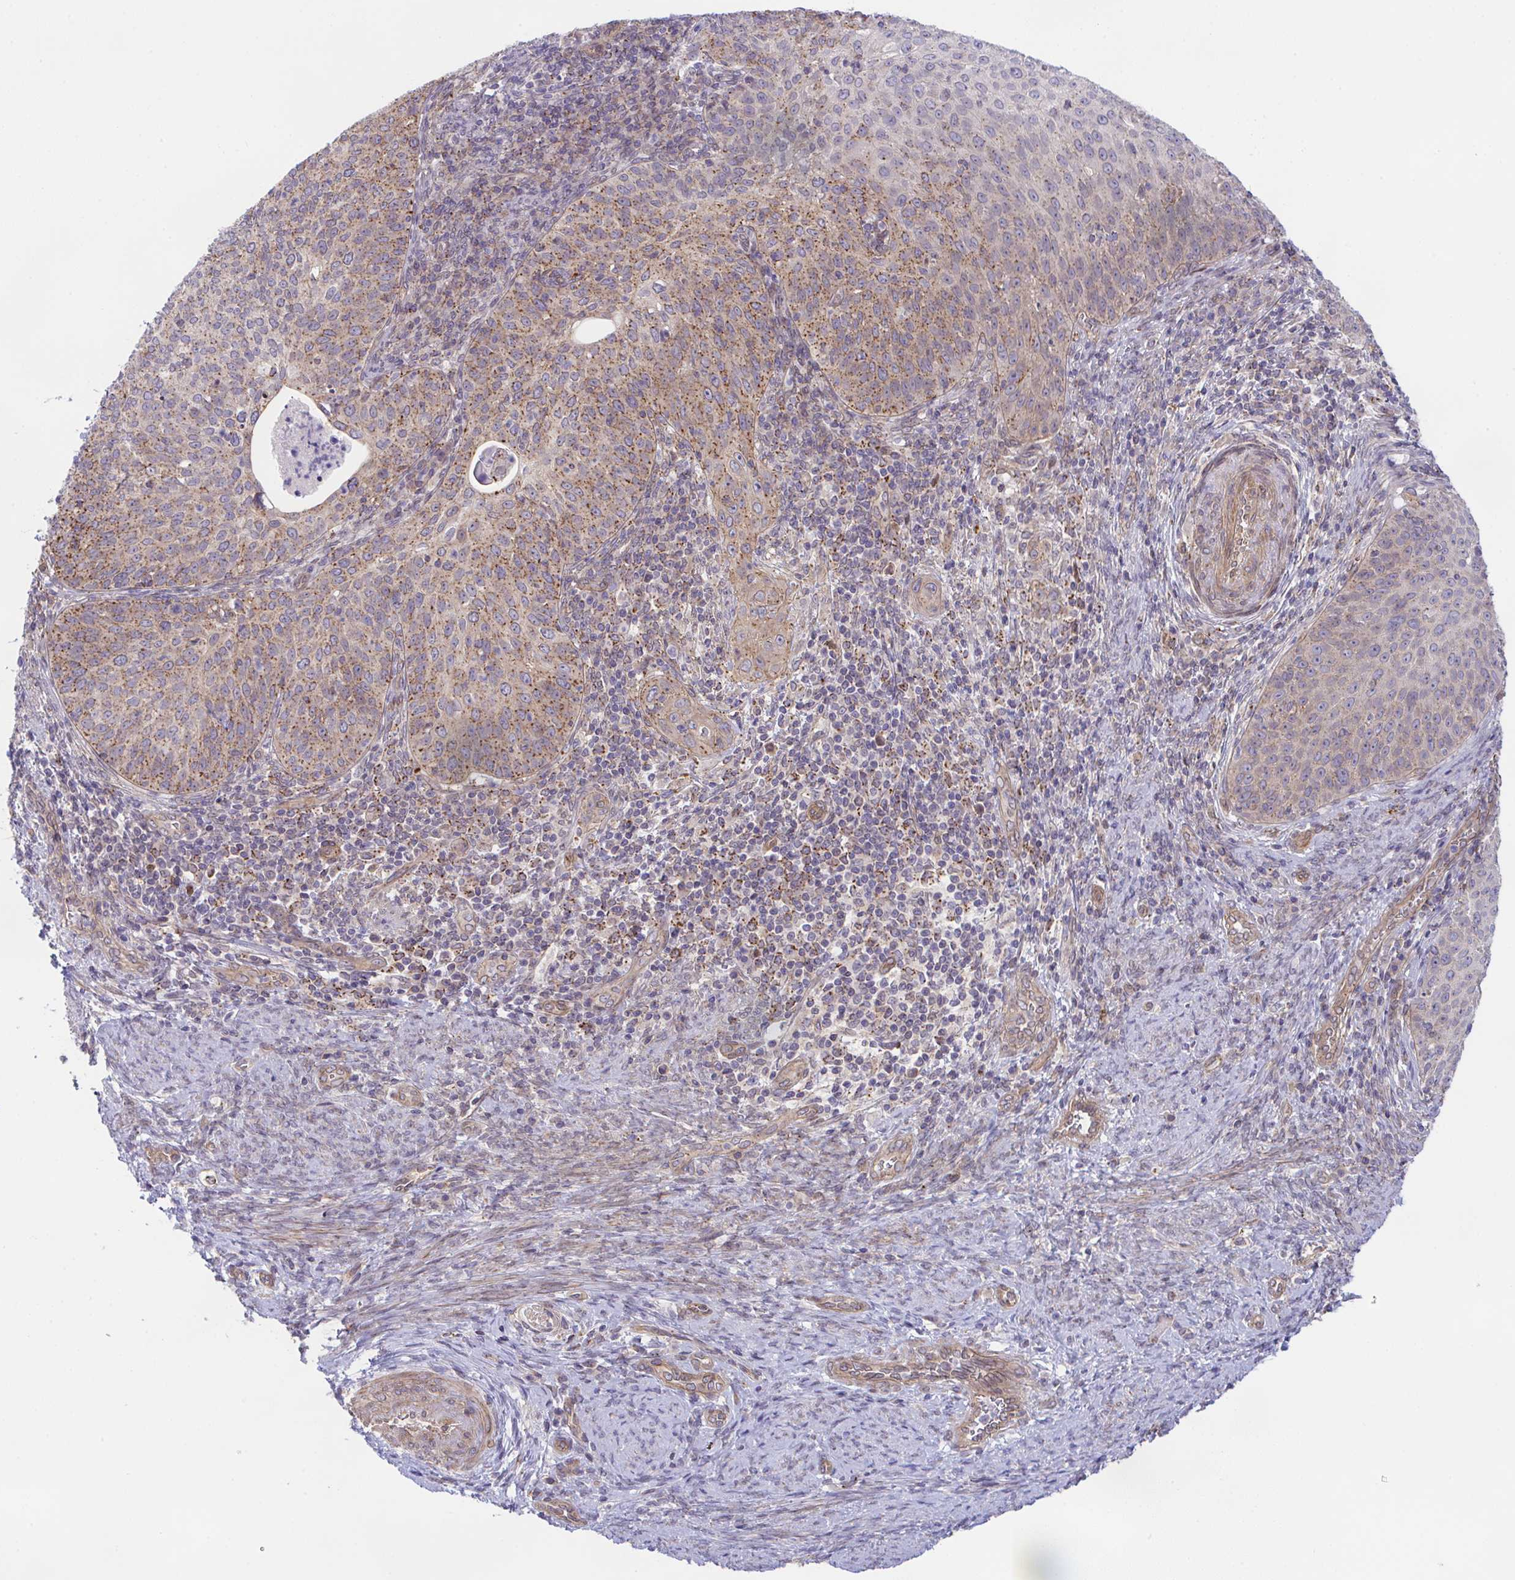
{"staining": {"intensity": "moderate", "quantity": ">75%", "location": "cytoplasmic/membranous"}, "tissue": "cervical cancer", "cell_type": "Tumor cells", "image_type": "cancer", "snomed": [{"axis": "morphology", "description": "Squamous cell carcinoma, NOS"}, {"axis": "topography", "description": "Cervix"}], "caption": "Immunohistochemistry (DAB (3,3'-diaminobenzidine)) staining of squamous cell carcinoma (cervical) shows moderate cytoplasmic/membranous protein positivity in about >75% of tumor cells. (DAB IHC with brightfield microscopy, high magnification).", "gene": "ZBED3", "patient": {"sex": "female", "age": 30}}